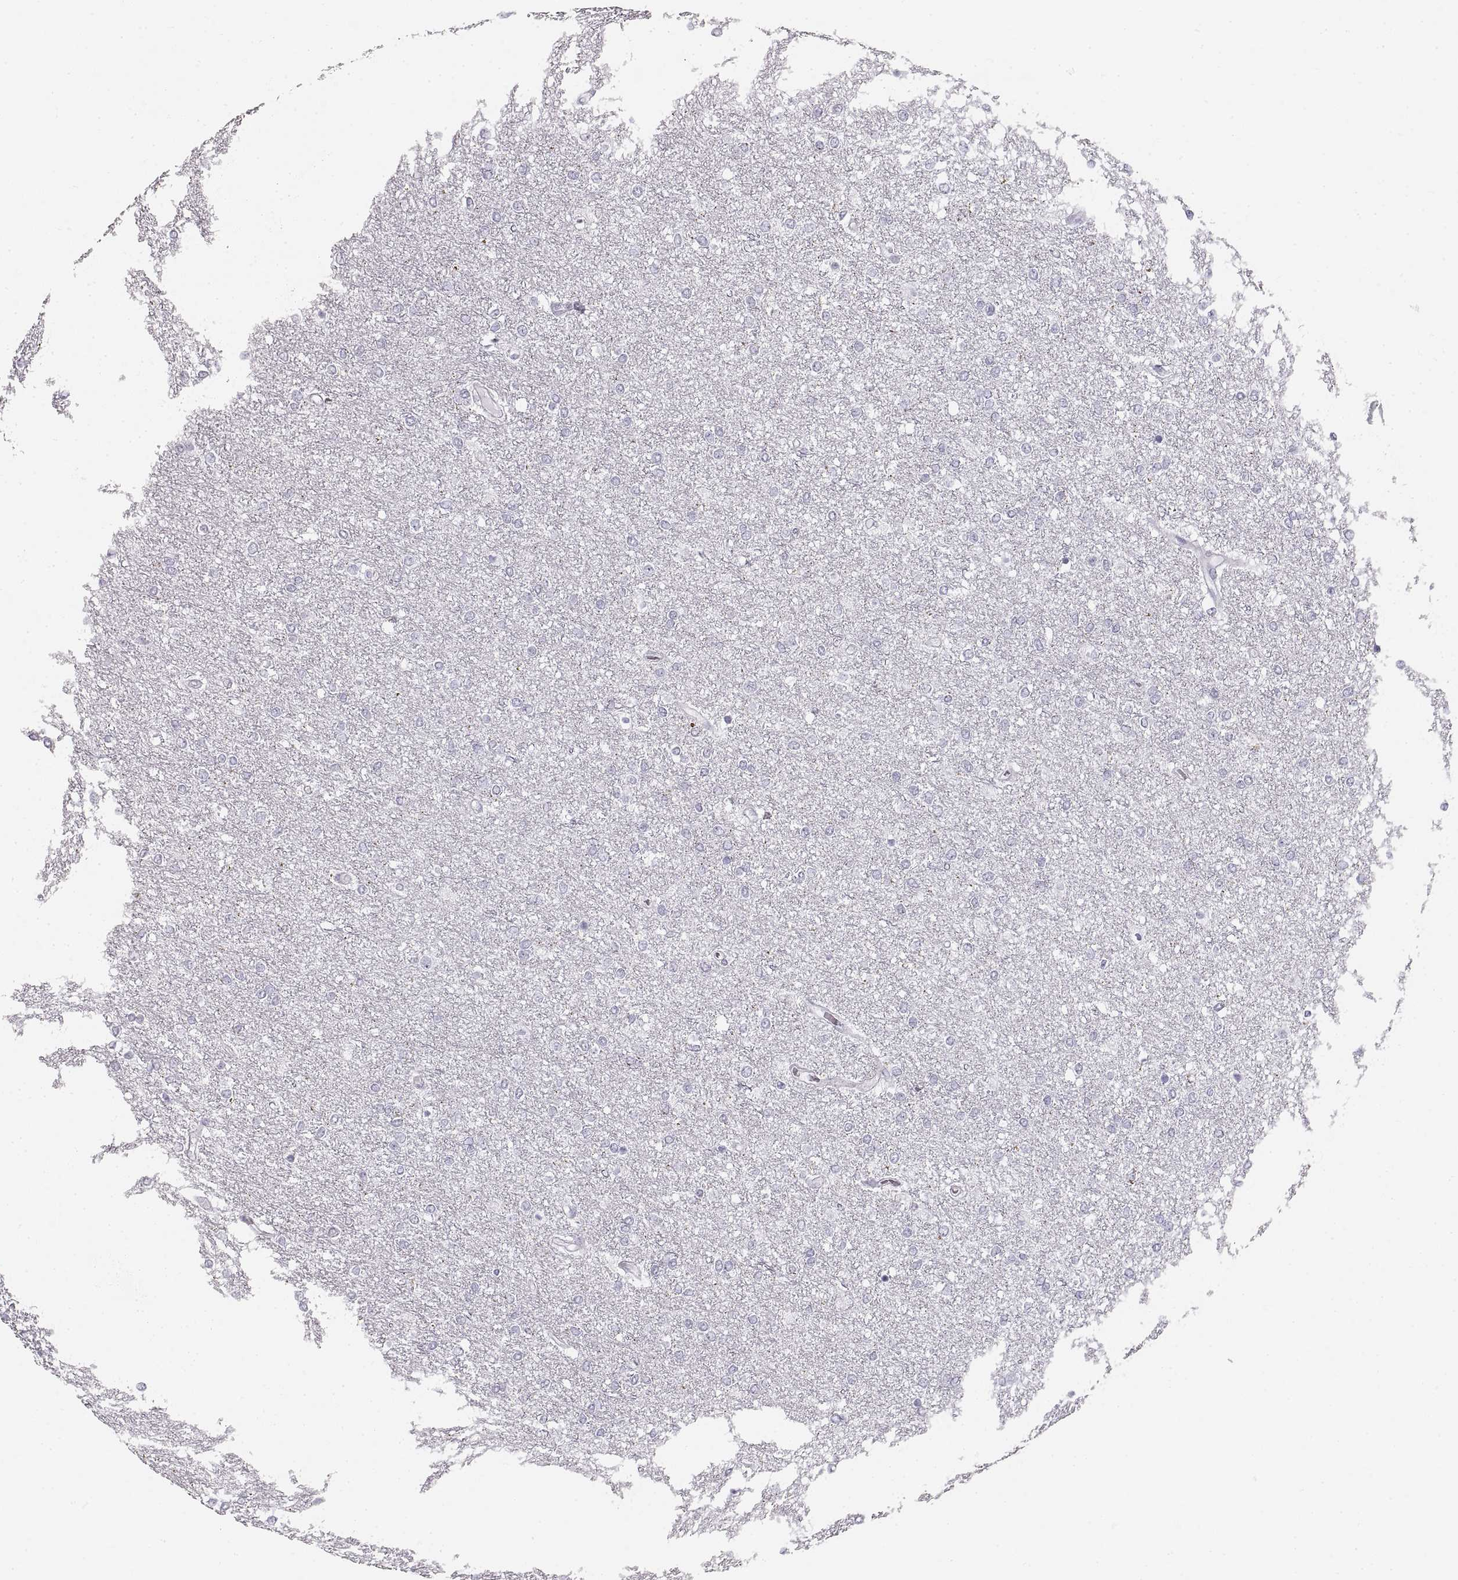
{"staining": {"intensity": "negative", "quantity": "none", "location": "none"}, "tissue": "glioma", "cell_type": "Tumor cells", "image_type": "cancer", "snomed": [{"axis": "morphology", "description": "Glioma, malignant, High grade"}, {"axis": "topography", "description": "Brain"}], "caption": "Tumor cells show no significant protein positivity in glioma. The staining was performed using DAB to visualize the protein expression in brown, while the nuclei were stained in blue with hematoxylin (Magnification: 20x).", "gene": "CRYAA", "patient": {"sex": "female", "age": 61}}